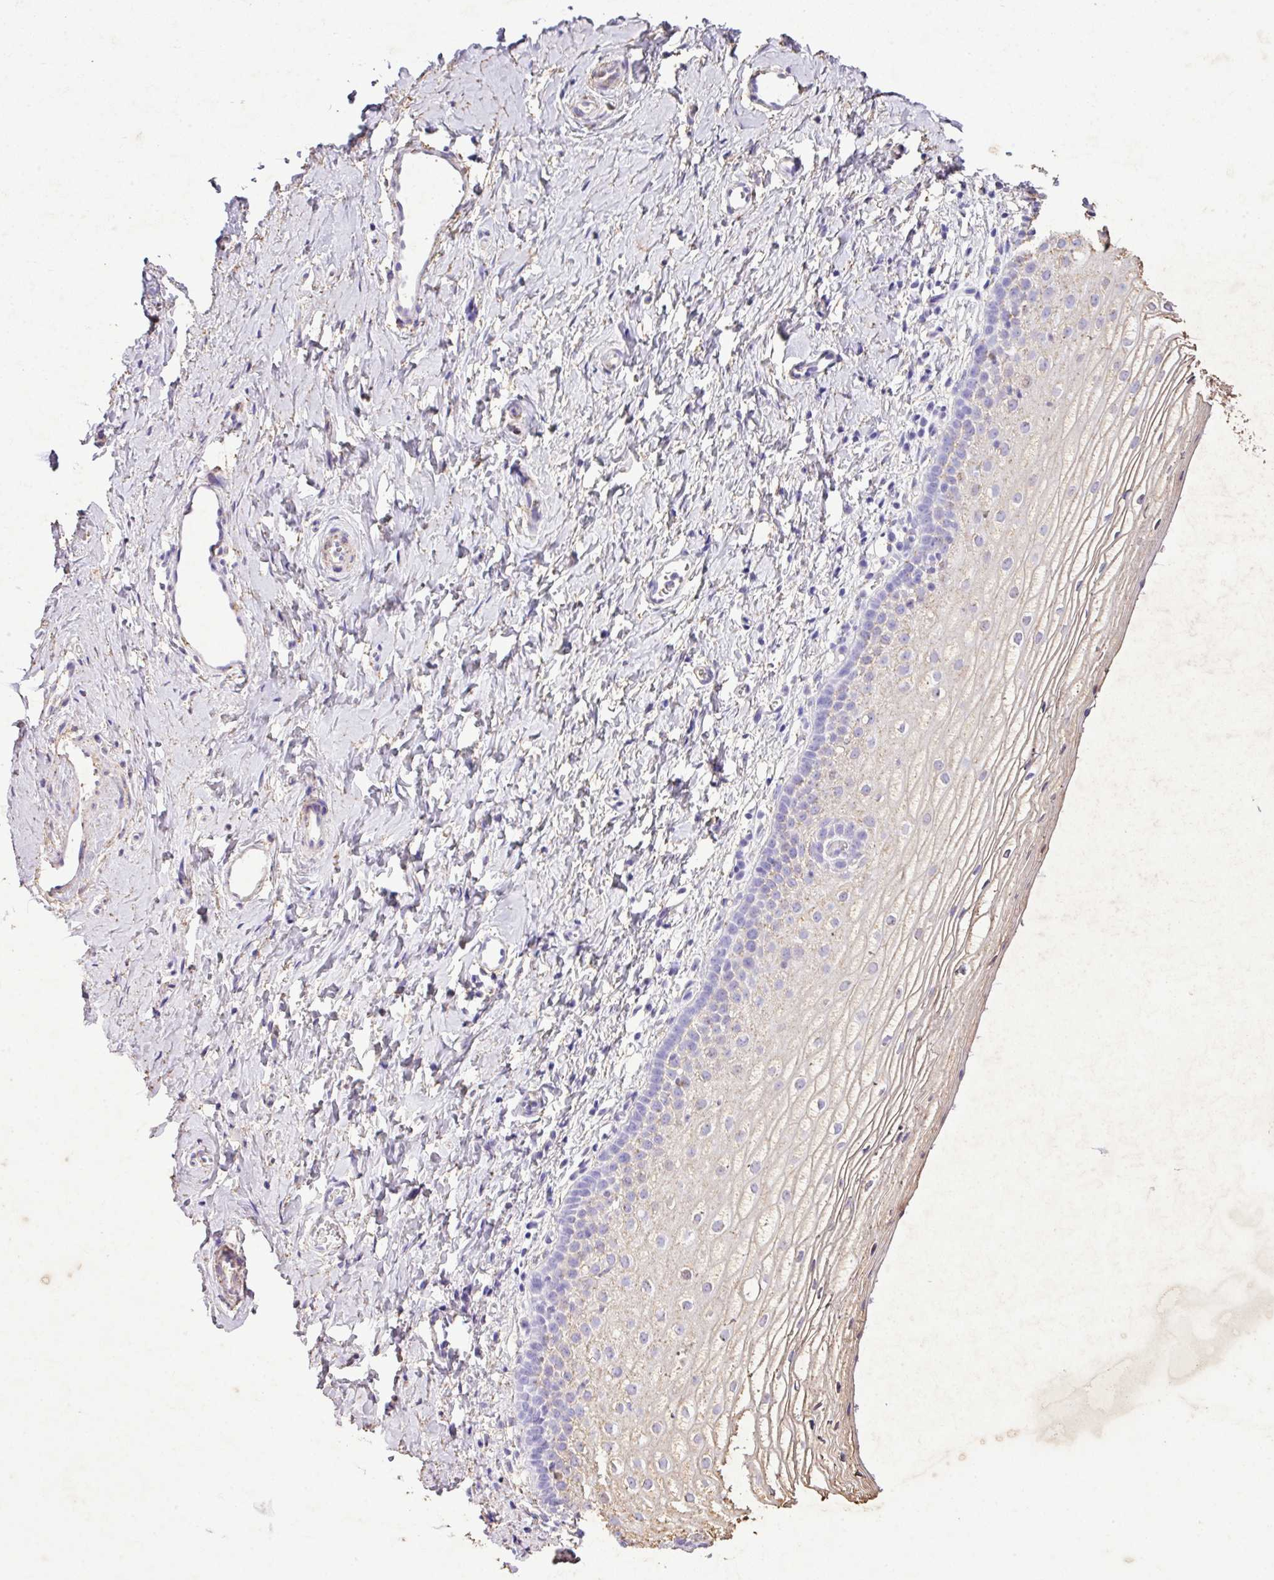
{"staining": {"intensity": "negative", "quantity": "none", "location": "none"}, "tissue": "vagina", "cell_type": "Squamous epithelial cells", "image_type": "normal", "snomed": [{"axis": "morphology", "description": "Normal tissue, NOS"}, {"axis": "topography", "description": "Vagina"}], "caption": "DAB (3,3'-diaminobenzidine) immunohistochemical staining of benign vagina exhibits no significant expression in squamous epithelial cells. The staining is performed using DAB brown chromogen with nuclei counter-stained in using hematoxylin.", "gene": "KCNJ11", "patient": {"sex": "female", "age": 56}}